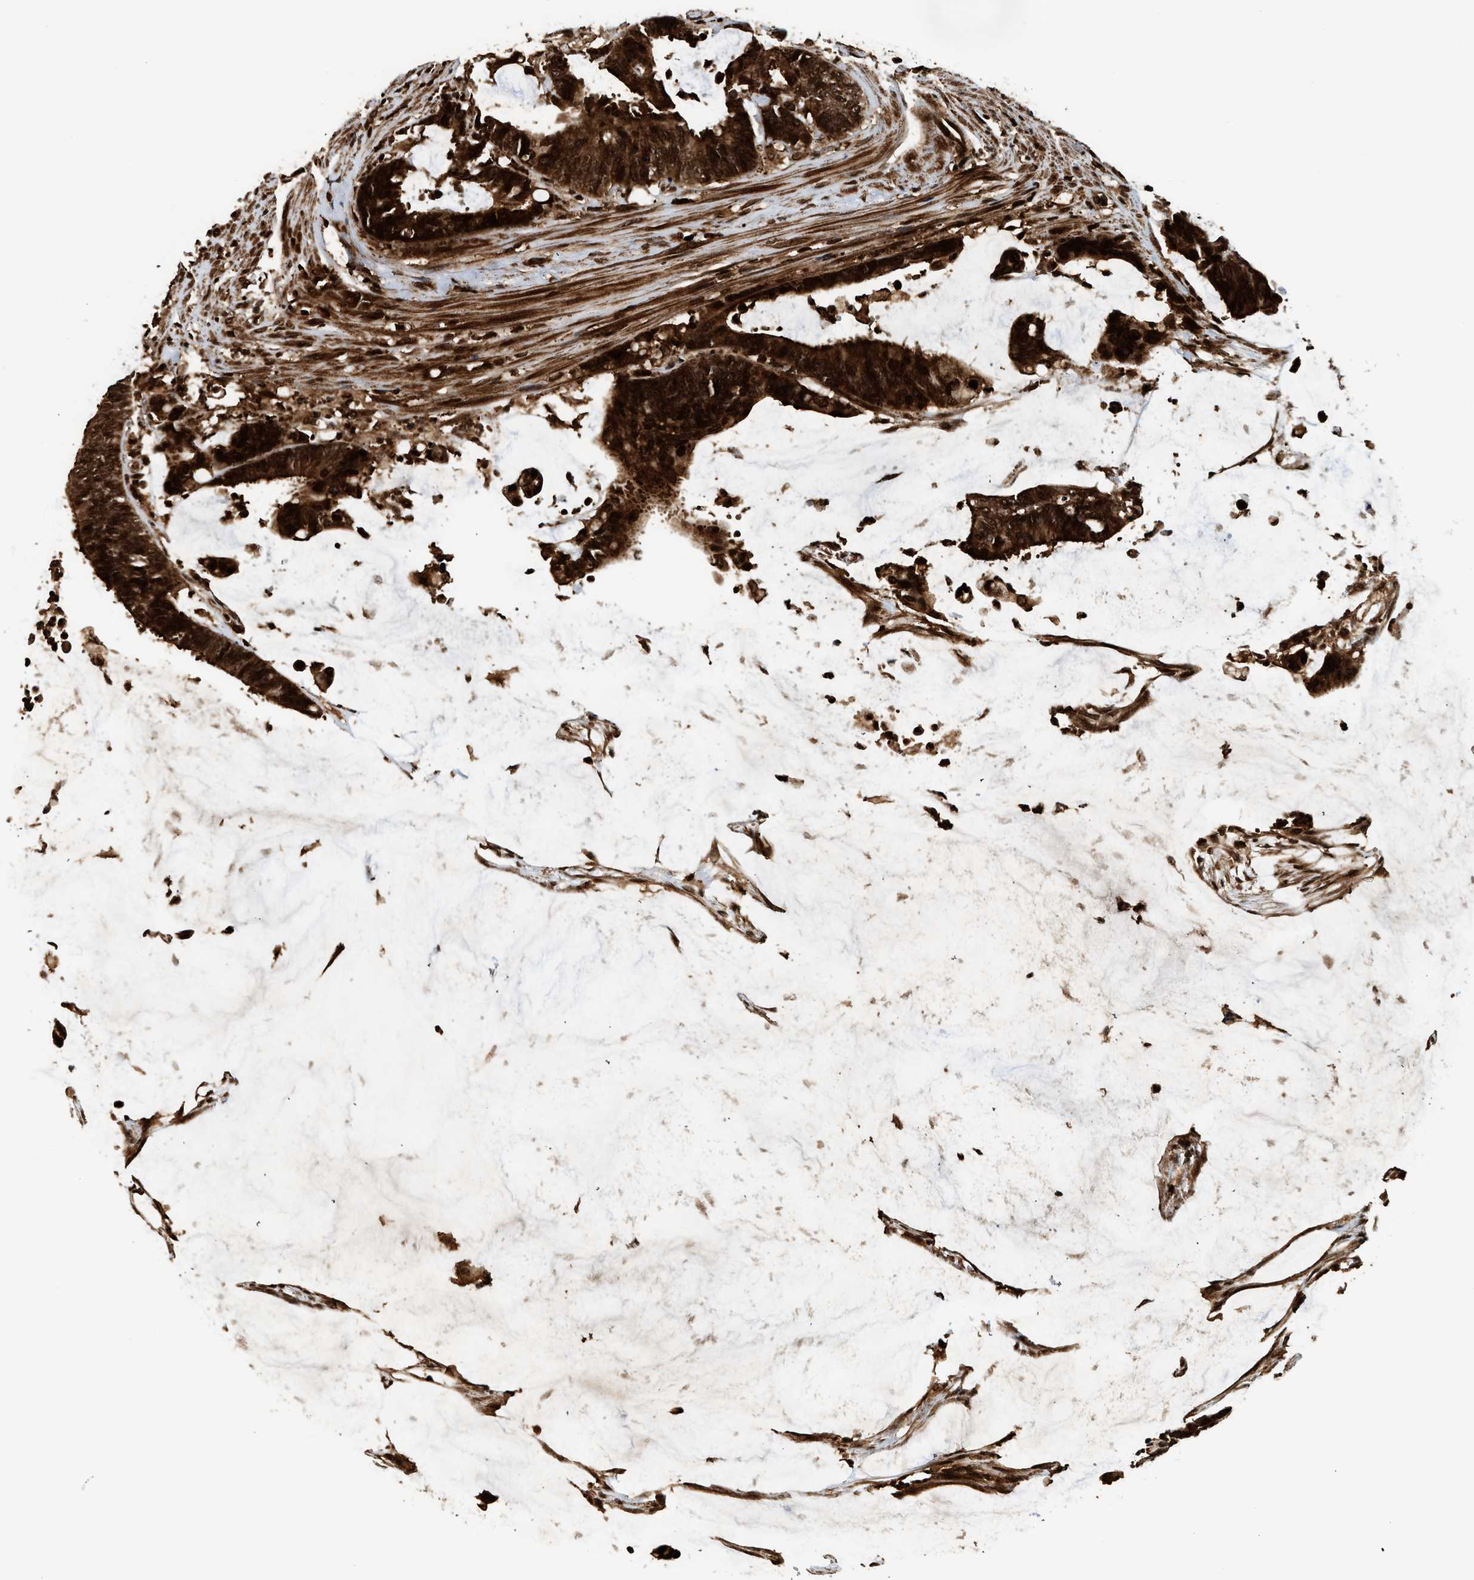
{"staining": {"intensity": "strong", "quantity": ">75%", "location": "cytoplasmic/membranous,nuclear"}, "tissue": "colorectal cancer", "cell_type": "Tumor cells", "image_type": "cancer", "snomed": [{"axis": "morphology", "description": "Adenocarcinoma, NOS"}, {"axis": "topography", "description": "Rectum"}], "caption": "Immunohistochemical staining of human colorectal adenocarcinoma shows high levels of strong cytoplasmic/membranous and nuclear positivity in approximately >75% of tumor cells.", "gene": "MDM2", "patient": {"sex": "female", "age": 66}}